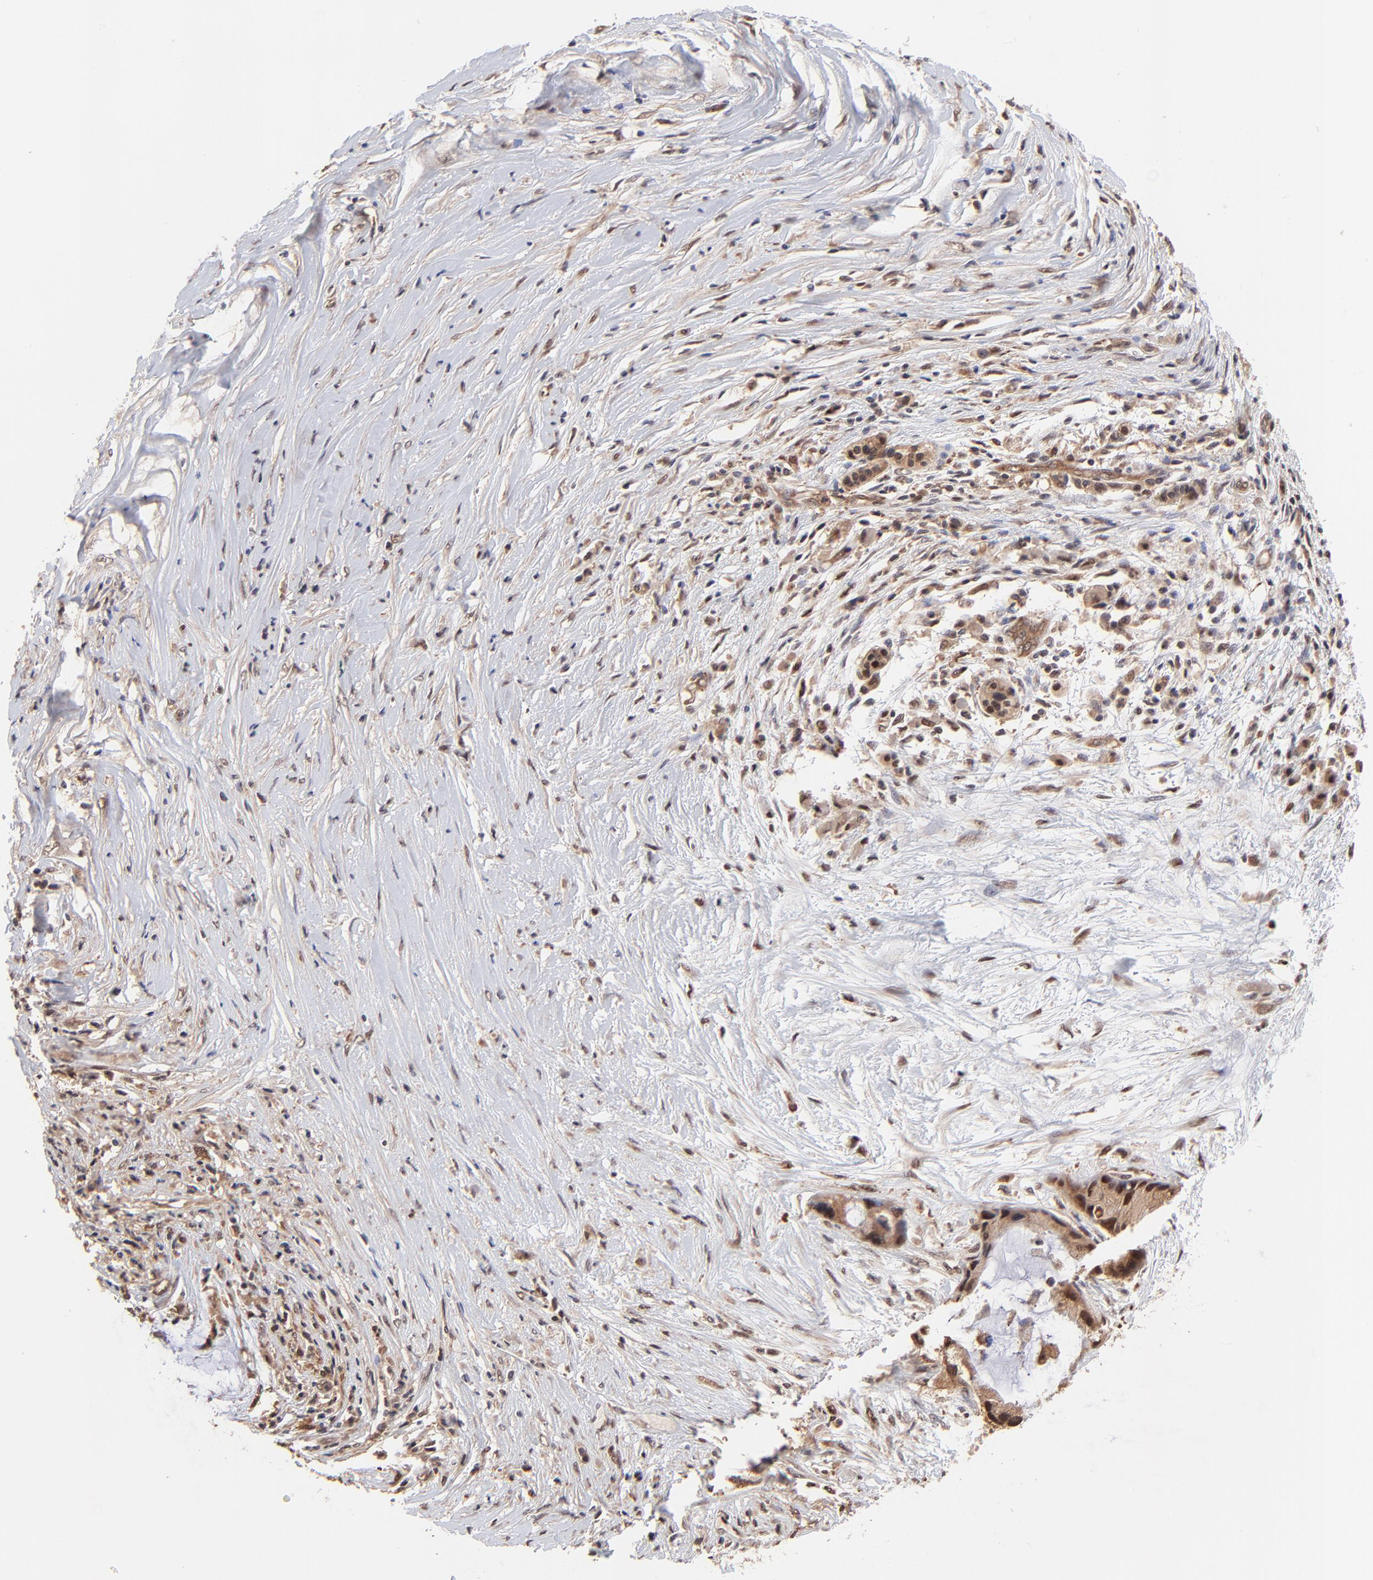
{"staining": {"intensity": "moderate", "quantity": ">75%", "location": "cytoplasmic/membranous,nuclear"}, "tissue": "pancreatic cancer", "cell_type": "Tumor cells", "image_type": "cancer", "snomed": [{"axis": "morphology", "description": "Adenocarcinoma, NOS"}, {"axis": "topography", "description": "Pancreas"}], "caption": "Immunohistochemical staining of human pancreatic cancer displays medium levels of moderate cytoplasmic/membranous and nuclear protein staining in about >75% of tumor cells. The protein of interest is shown in brown color, while the nuclei are stained blue.", "gene": "PSMA6", "patient": {"sex": "female", "age": 59}}